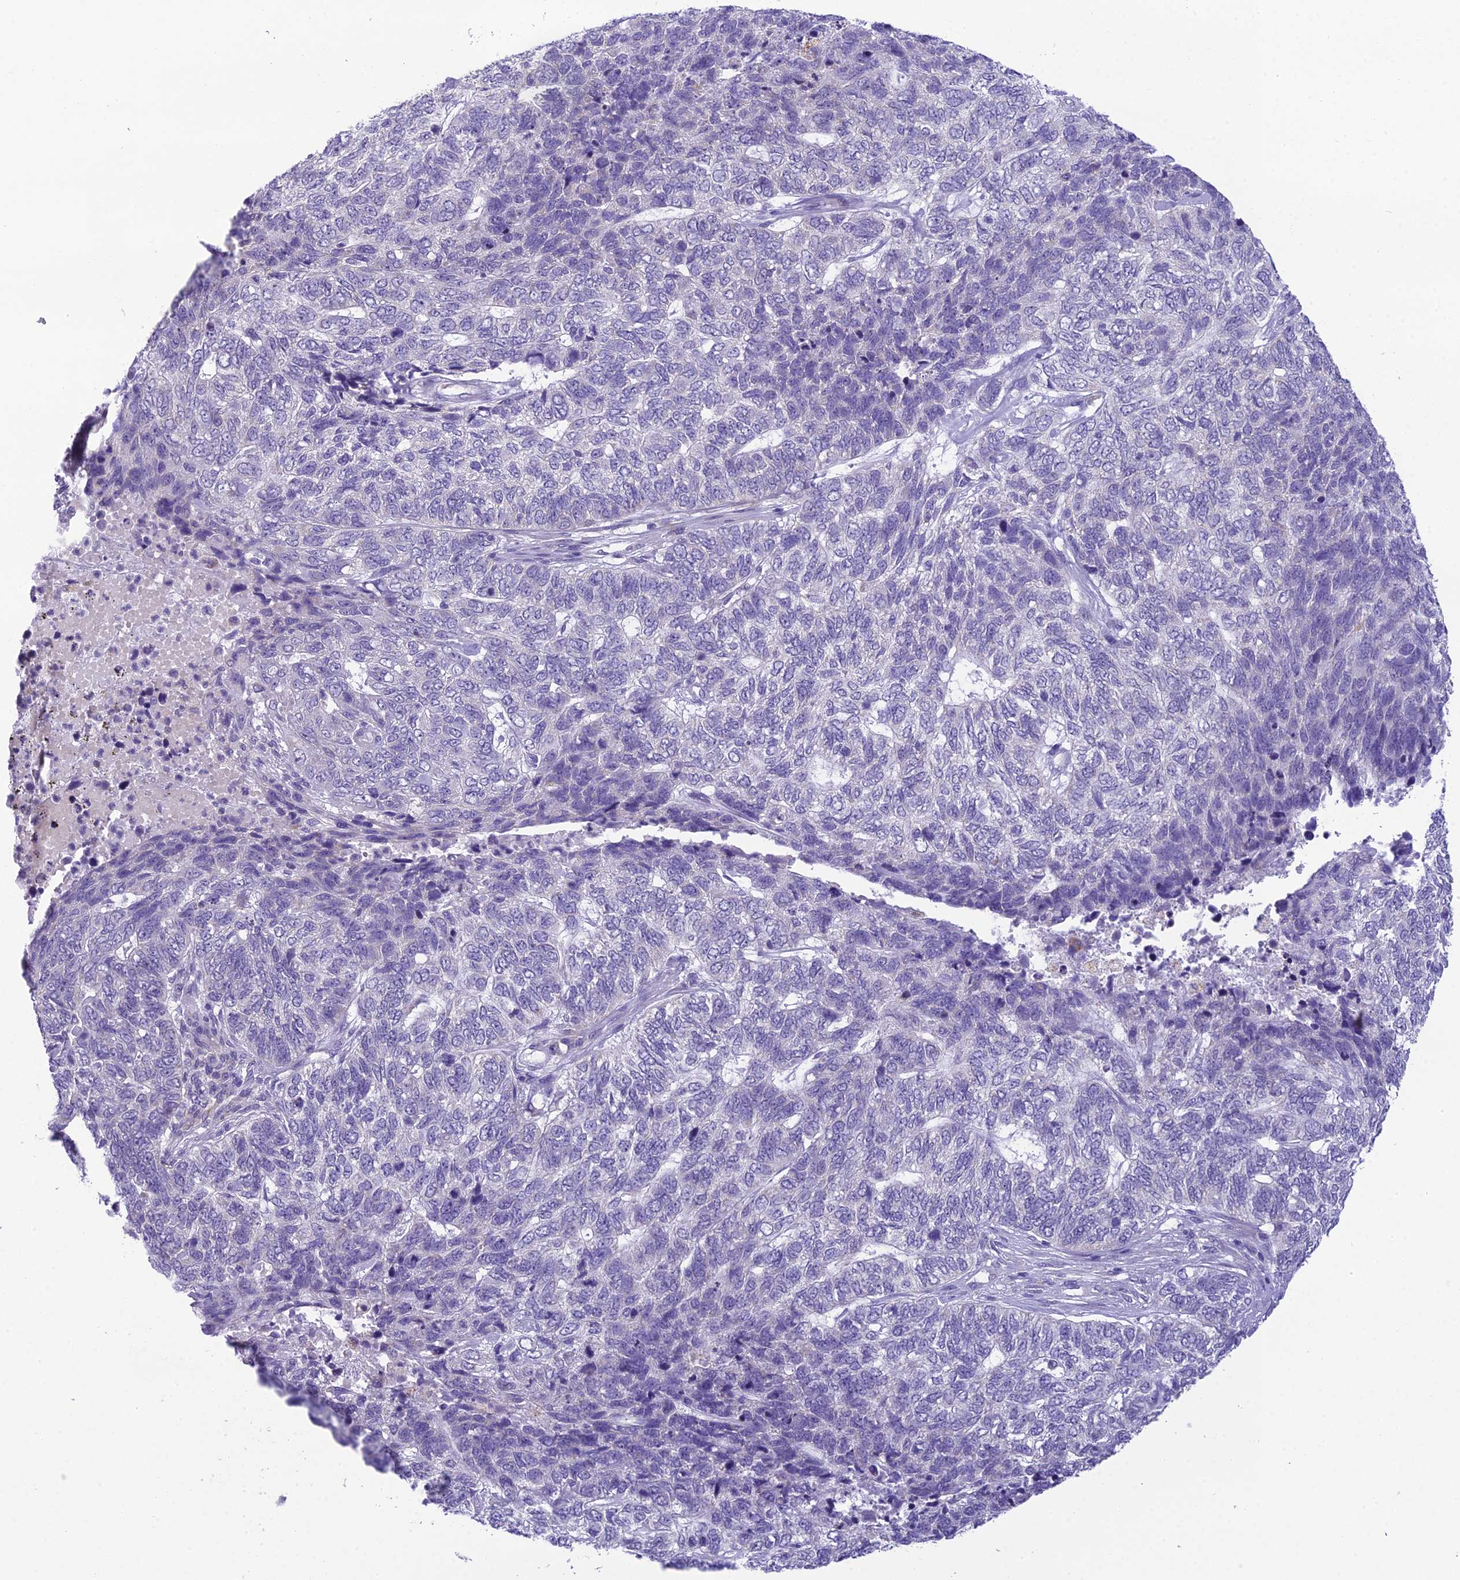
{"staining": {"intensity": "negative", "quantity": "none", "location": "none"}, "tissue": "skin cancer", "cell_type": "Tumor cells", "image_type": "cancer", "snomed": [{"axis": "morphology", "description": "Basal cell carcinoma"}, {"axis": "topography", "description": "Skin"}], "caption": "This is an immunohistochemistry (IHC) histopathology image of human skin basal cell carcinoma. There is no staining in tumor cells.", "gene": "MIIP", "patient": {"sex": "female", "age": 65}}